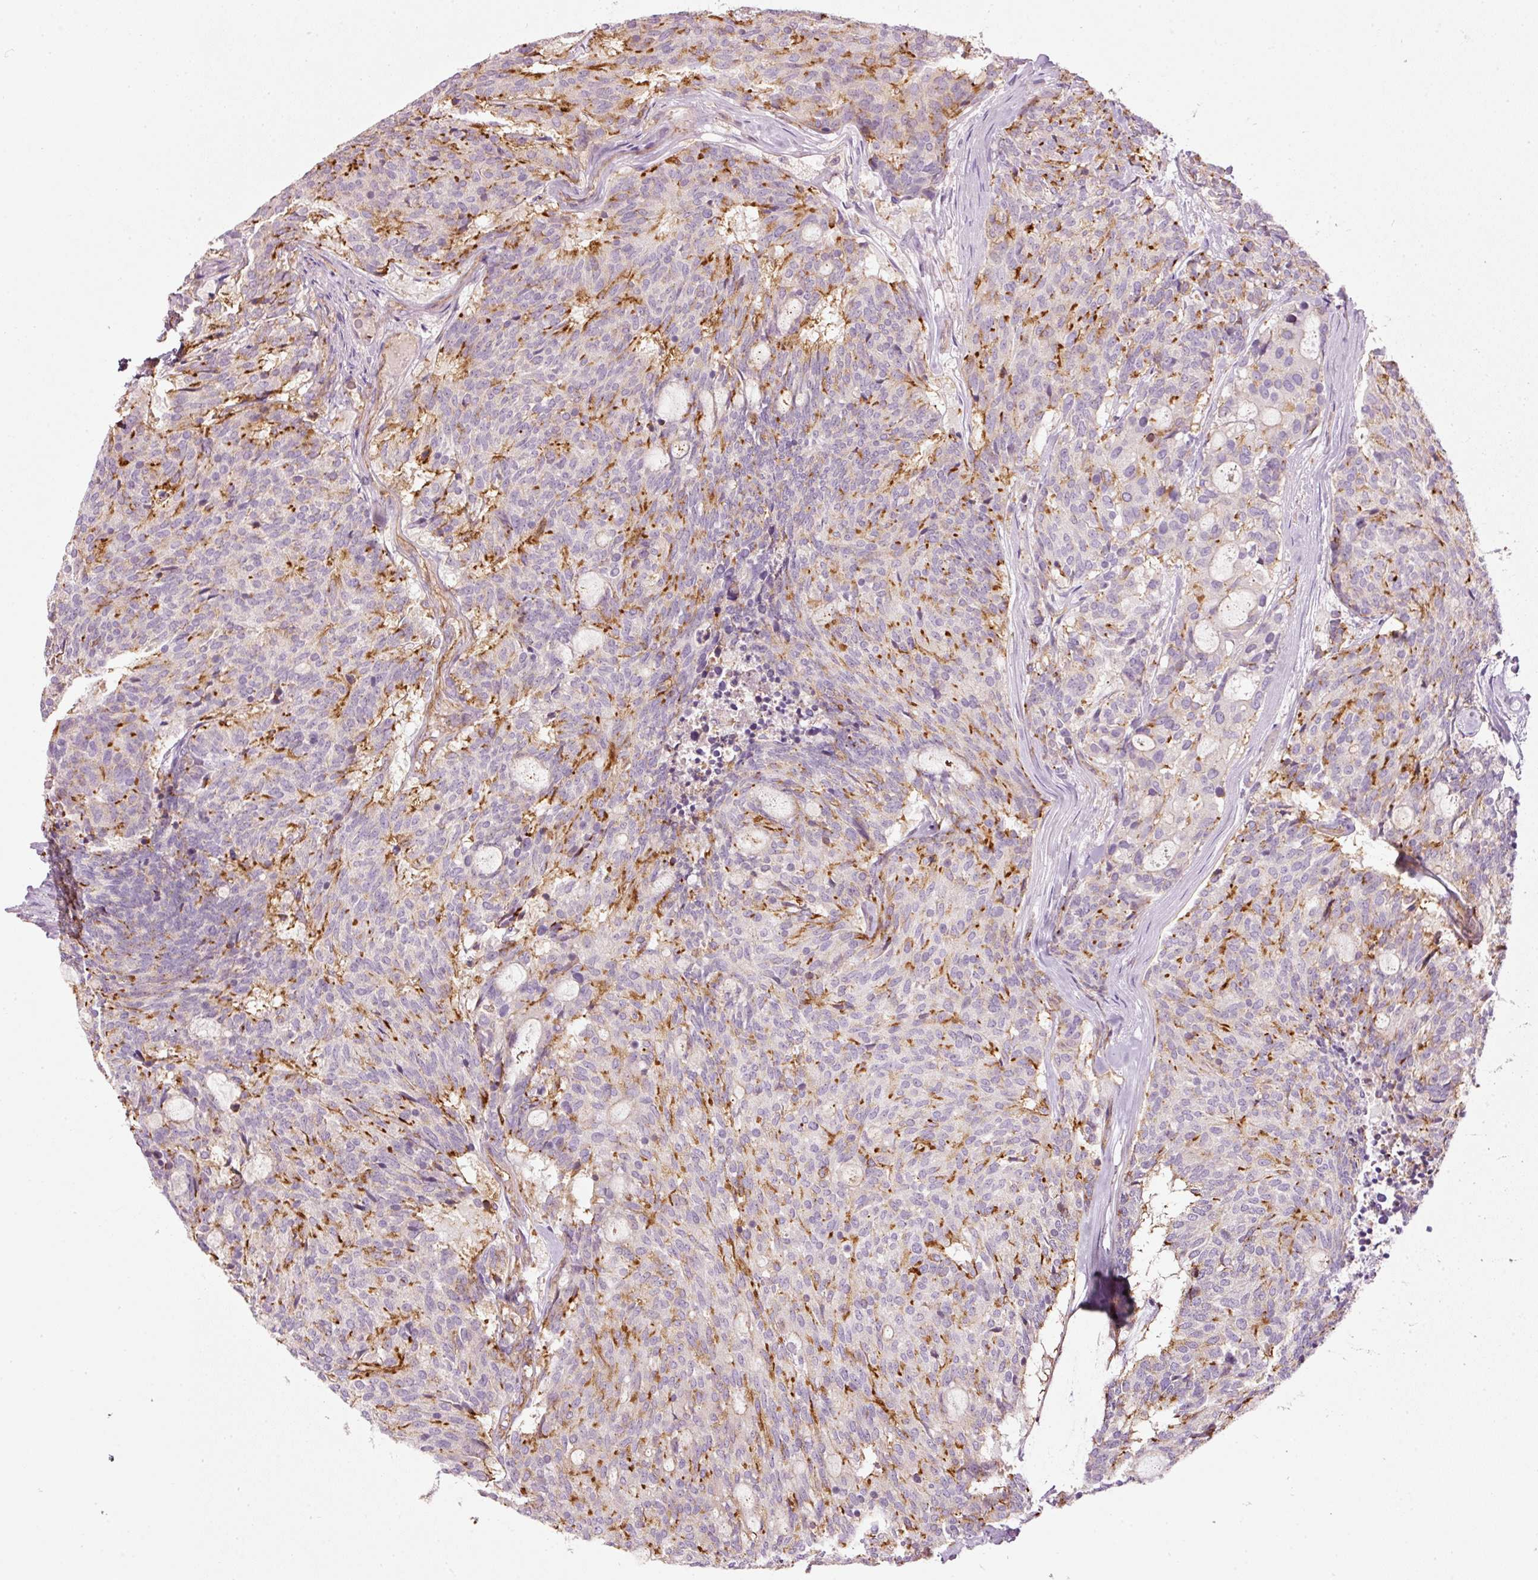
{"staining": {"intensity": "strong", "quantity": "<25%", "location": "cytoplasmic/membranous"}, "tissue": "carcinoid", "cell_type": "Tumor cells", "image_type": "cancer", "snomed": [{"axis": "morphology", "description": "Carcinoid, malignant, NOS"}, {"axis": "topography", "description": "Pancreas"}], "caption": "Tumor cells show medium levels of strong cytoplasmic/membranous staining in about <25% of cells in carcinoid.", "gene": "SIPA1", "patient": {"sex": "female", "age": 54}}